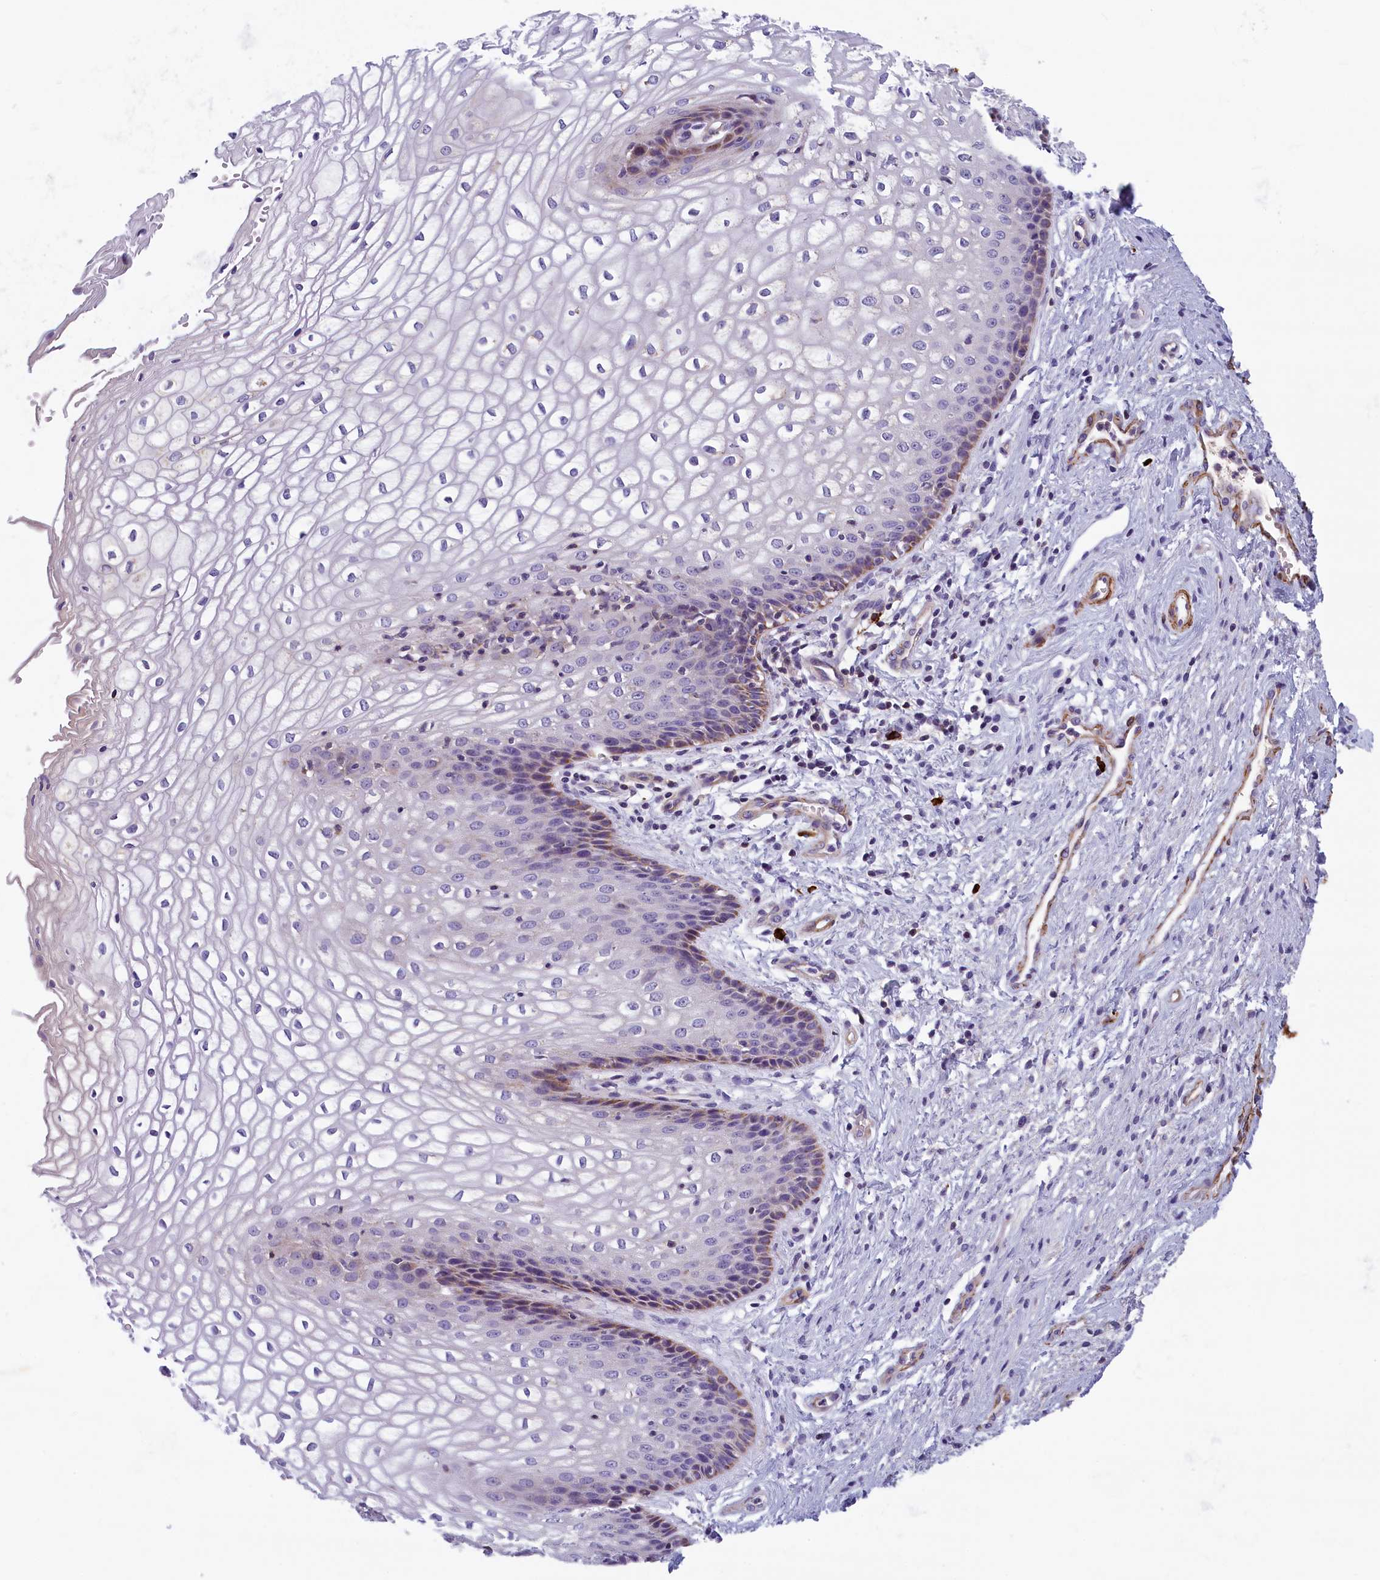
{"staining": {"intensity": "weak", "quantity": "<25%", "location": "cytoplasmic/membranous"}, "tissue": "vagina", "cell_type": "Squamous epithelial cells", "image_type": "normal", "snomed": [{"axis": "morphology", "description": "Normal tissue, NOS"}, {"axis": "topography", "description": "Vagina"}], "caption": "This is a micrograph of IHC staining of normal vagina, which shows no positivity in squamous epithelial cells.", "gene": "BCL2L13", "patient": {"sex": "female", "age": 34}}